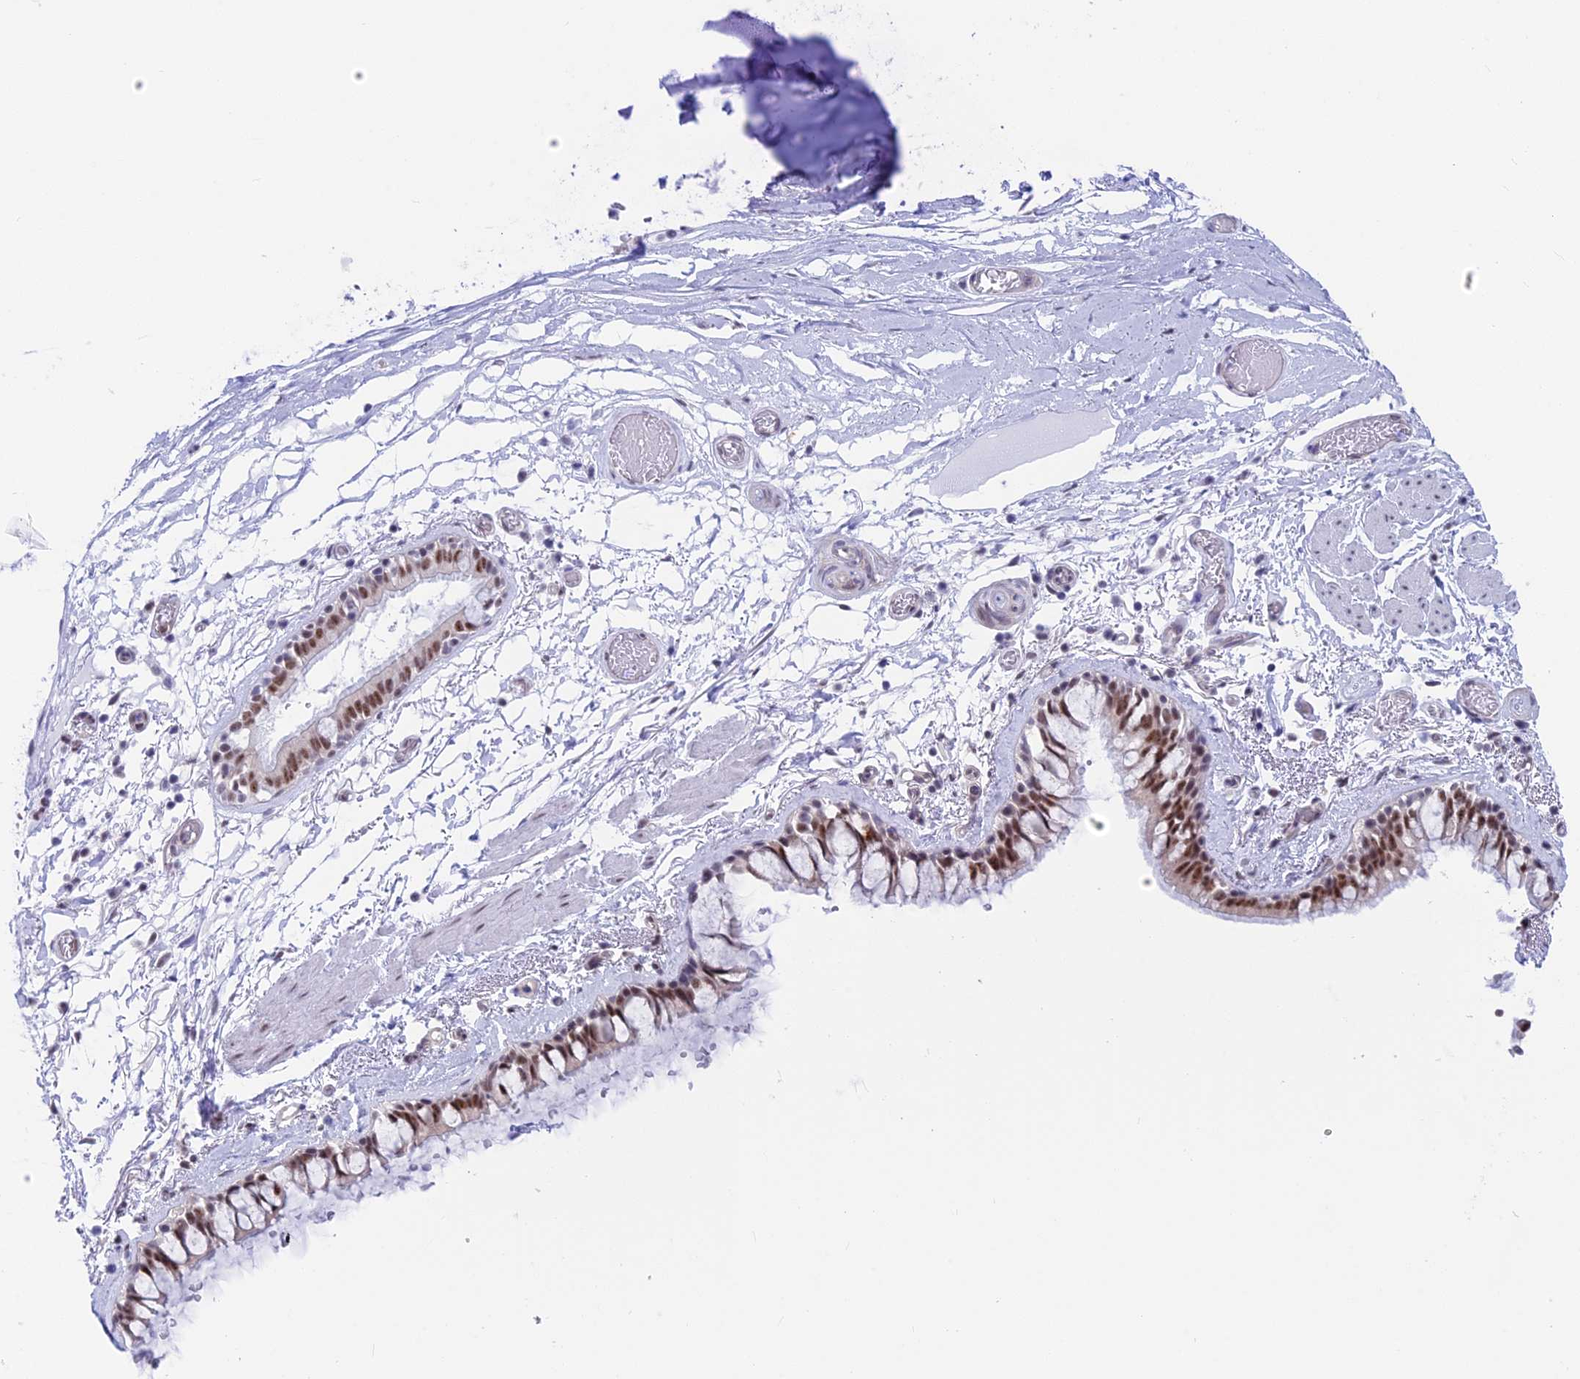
{"staining": {"intensity": "moderate", "quantity": ">75%", "location": "nuclear"}, "tissue": "bronchus", "cell_type": "Respiratory epithelial cells", "image_type": "normal", "snomed": [{"axis": "morphology", "description": "Normal tissue, NOS"}, {"axis": "topography", "description": "Cartilage tissue"}], "caption": "About >75% of respiratory epithelial cells in benign bronchus exhibit moderate nuclear protein expression as visualized by brown immunohistochemical staining.", "gene": "SRSF5", "patient": {"sex": "male", "age": 63}}